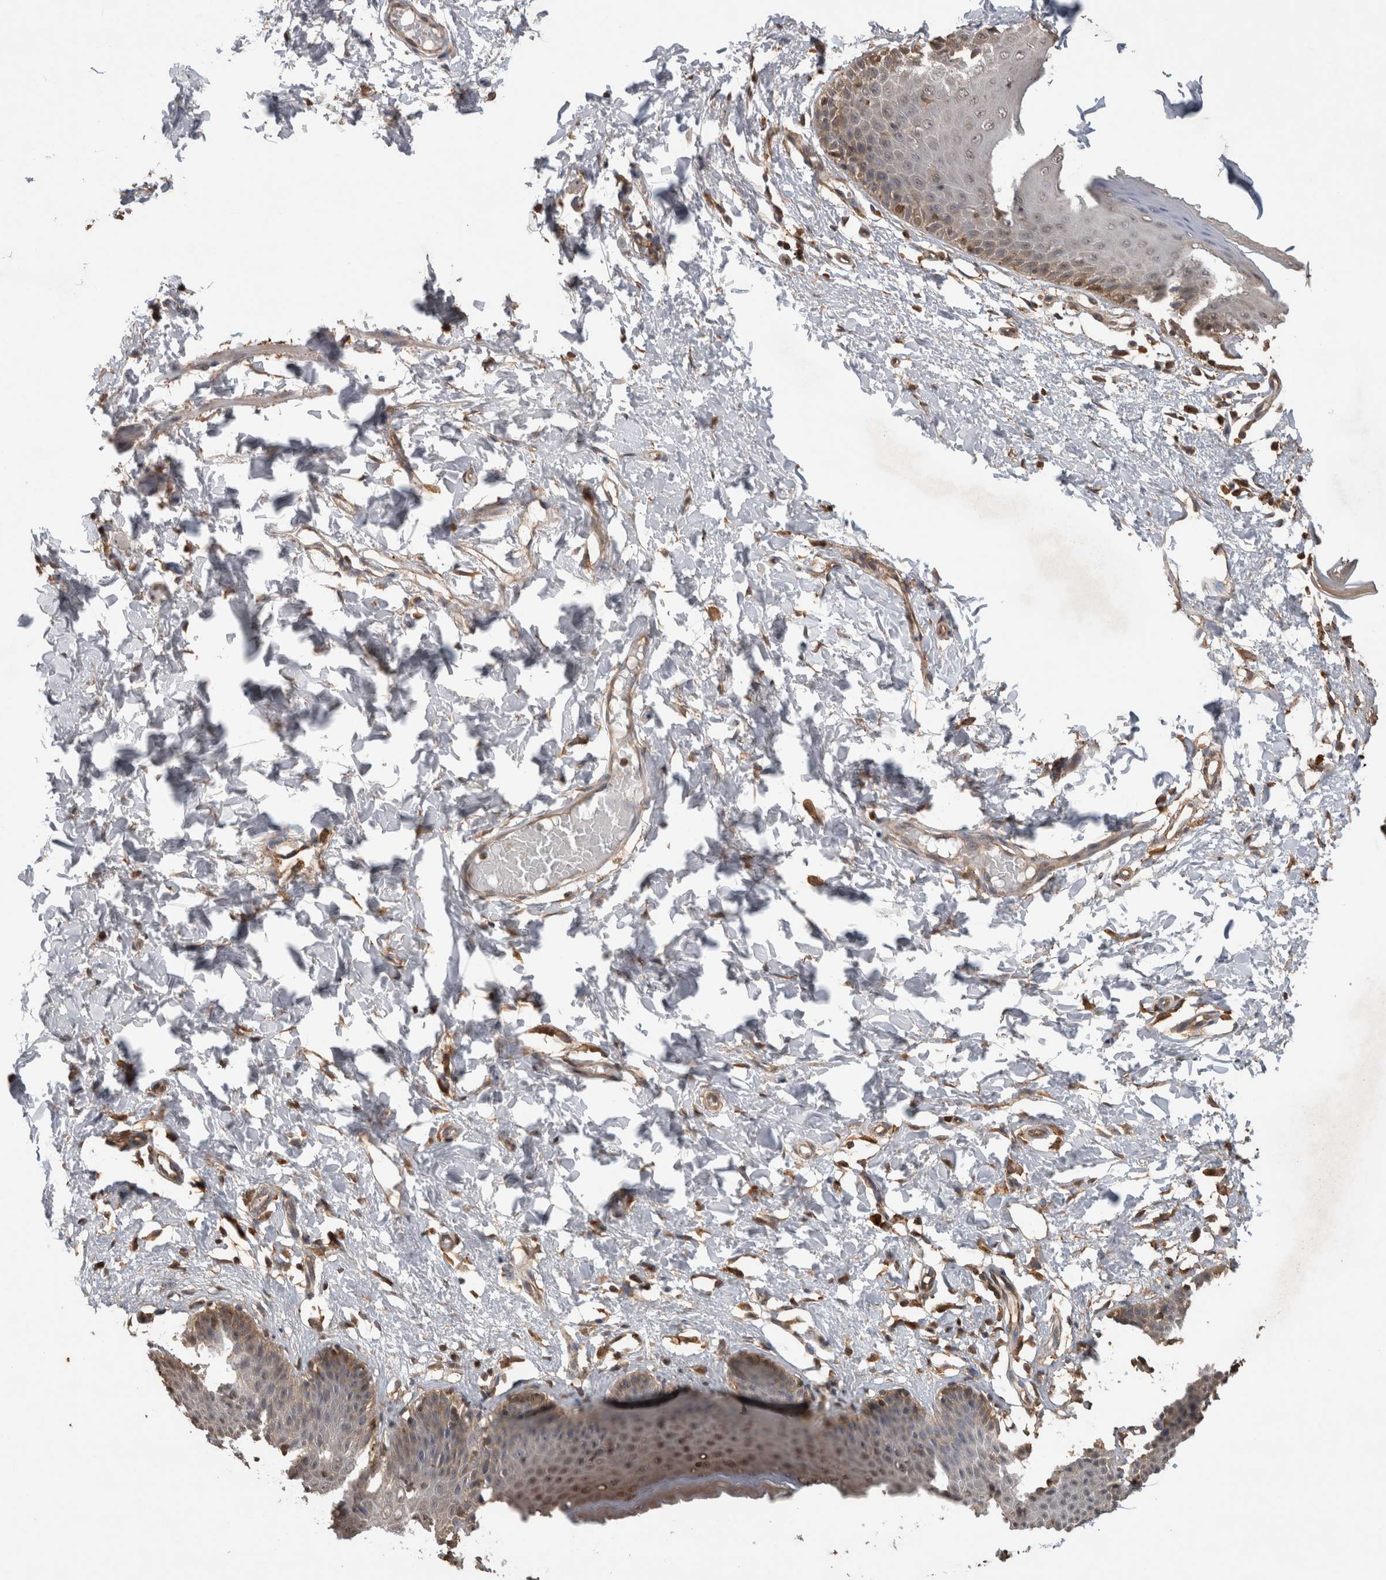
{"staining": {"intensity": "weak", "quantity": "<25%", "location": "cytoplasmic/membranous"}, "tissue": "skin", "cell_type": "Epidermal cells", "image_type": "normal", "snomed": [{"axis": "morphology", "description": "Normal tissue, NOS"}, {"axis": "topography", "description": "Vulva"}], "caption": "Epidermal cells show no significant positivity in unremarkable skin. (Brightfield microscopy of DAB (3,3'-diaminobenzidine) immunohistochemistry at high magnification).", "gene": "TRIM5", "patient": {"sex": "female", "age": 66}}